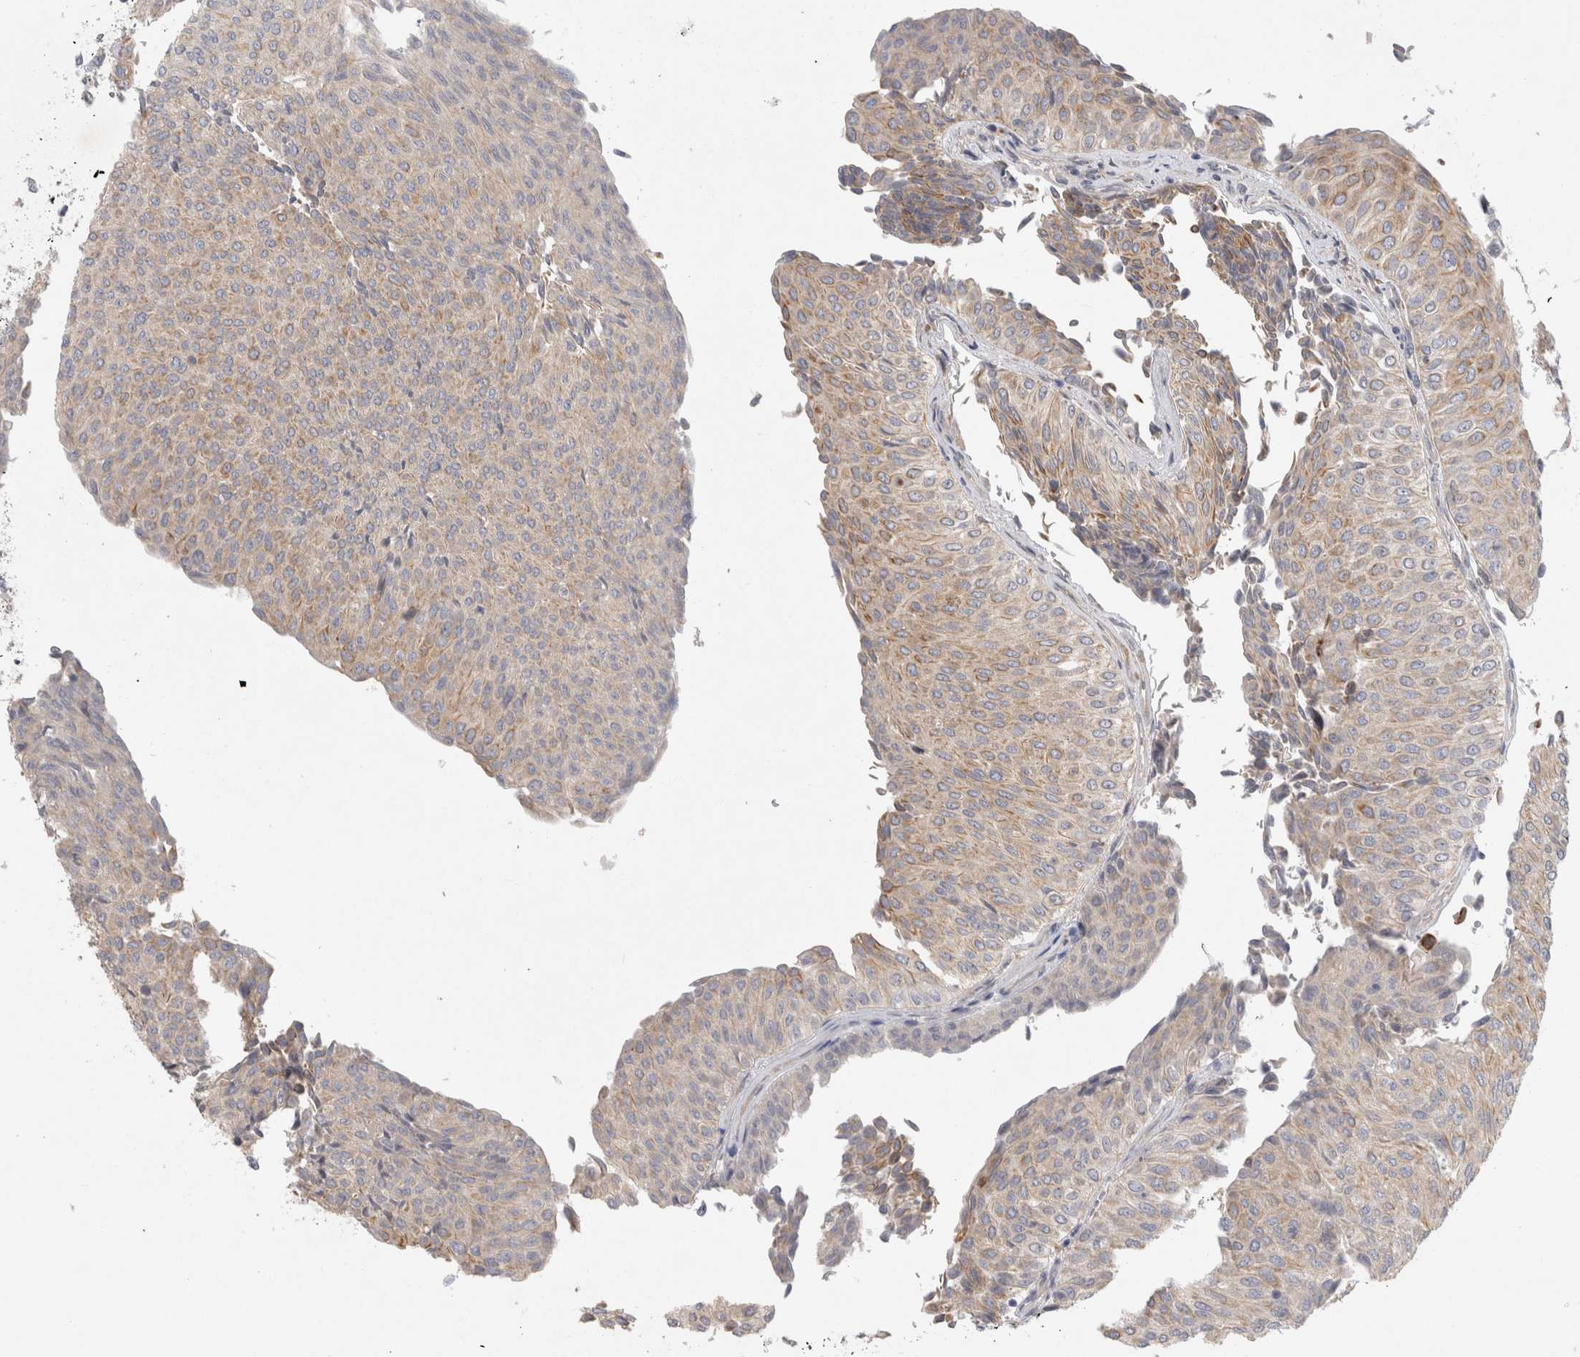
{"staining": {"intensity": "weak", "quantity": ">75%", "location": "cytoplasmic/membranous"}, "tissue": "urothelial cancer", "cell_type": "Tumor cells", "image_type": "cancer", "snomed": [{"axis": "morphology", "description": "Urothelial carcinoma, Low grade"}, {"axis": "topography", "description": "Urinary bladder"}], "caption": "Urothelial carcinoma (low-grade) stained with a protein marker displays weak staining in tumor cells.", "gene": "BZW2", "patient": {"sex": "male", "age": 78}}